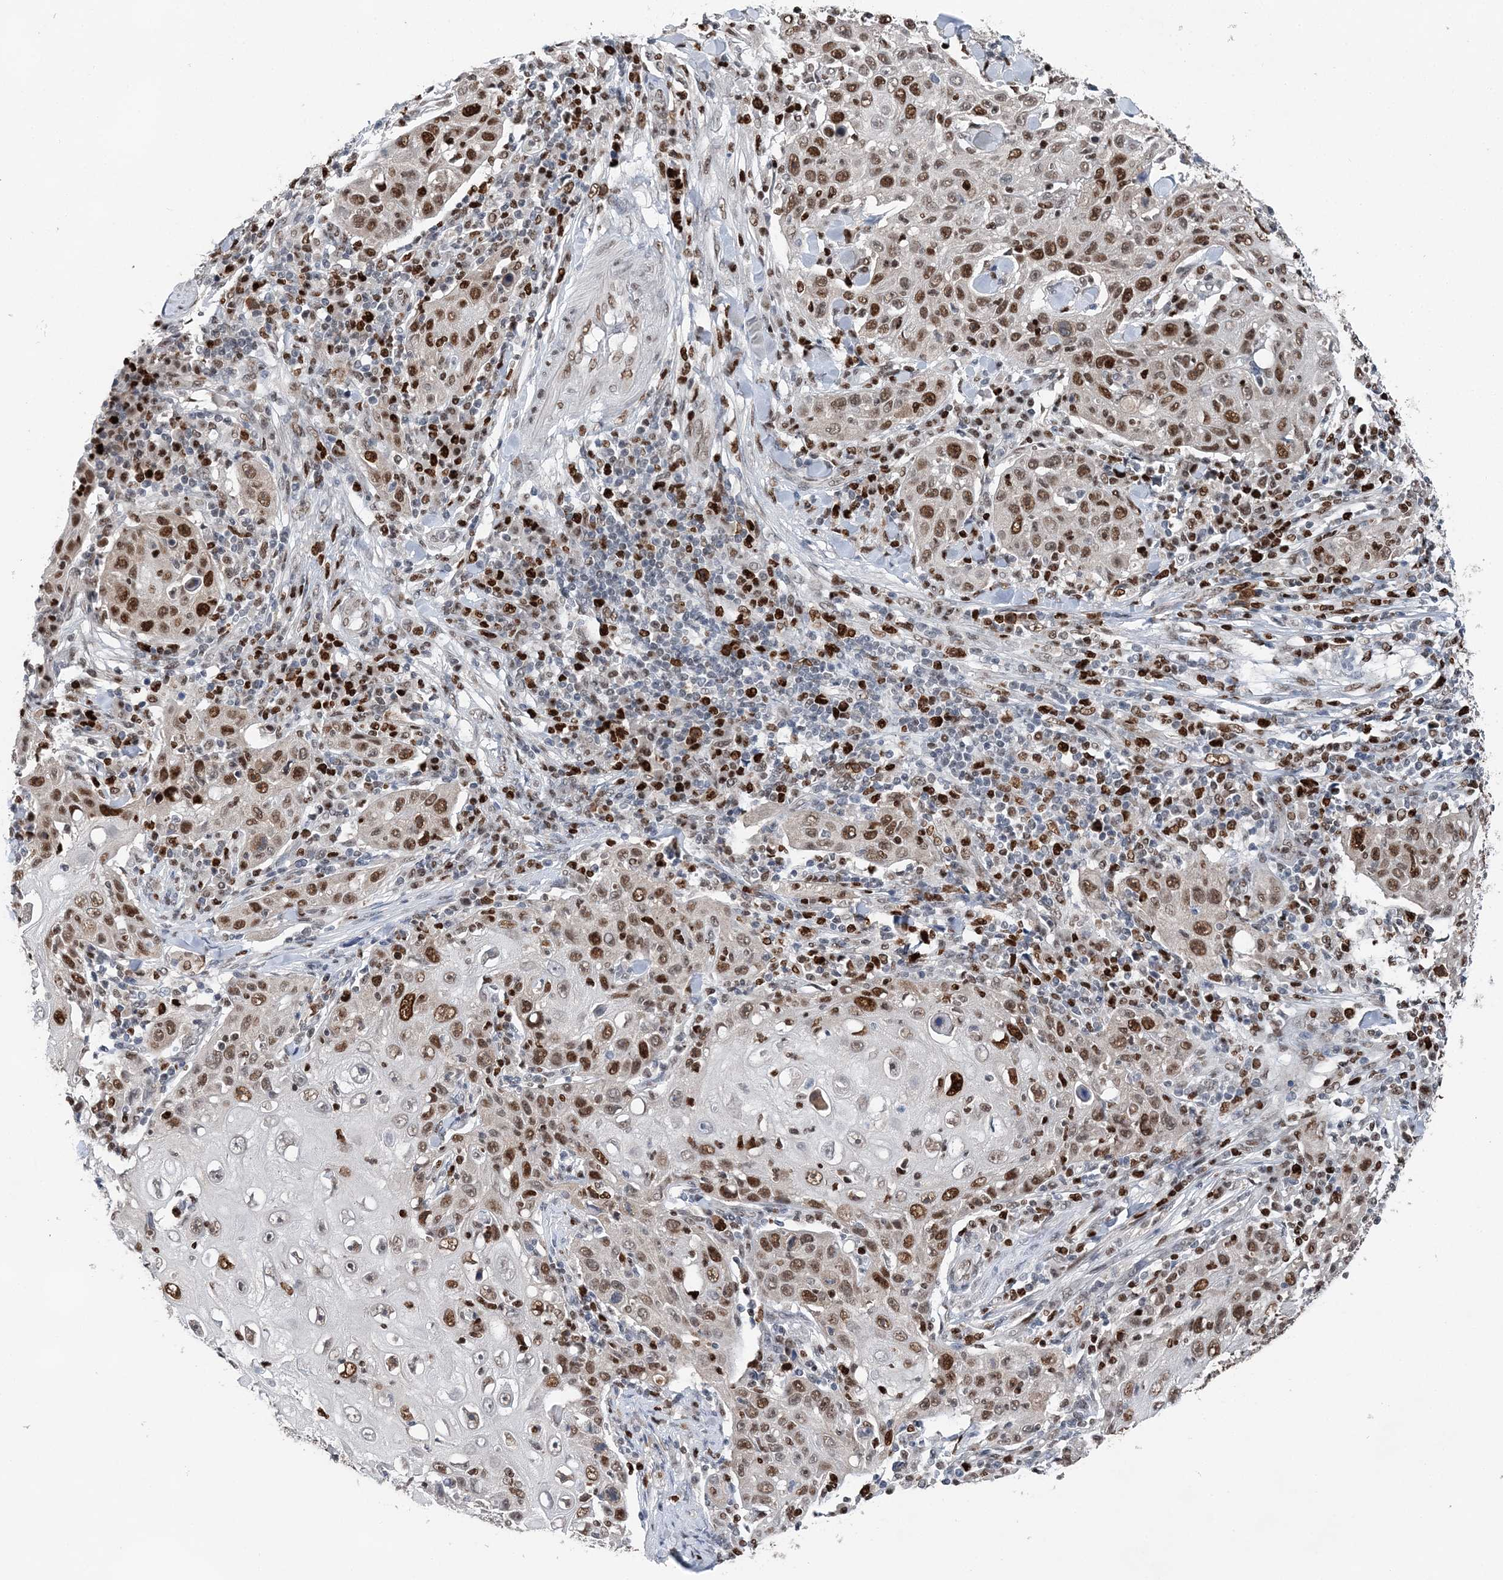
{"staining": {"intensity": "moderate", "quantity": ">75%", "location": "nuclear"}, "tissue": "skin cancer", "cell_type": "Tumor cells", "image_type": "cancer", "snomed": [{"axis": "morphology", "description": "Squamous cell carcinoma, NOS"}, {"axis": "topography", "description": "Skin"}], "caption": "Brown immunohistochemical staining in human squamous cell carcinoma (skin) demonstrates moderate nuclear expression in about >75% of tumor cells. The staining was performed using DAB, with brown indicating positive protein expression. Nuclei are stained blue with hematoxylin.", "gene": "HAT1", "patient": {"sex": "female", "age": 88}}